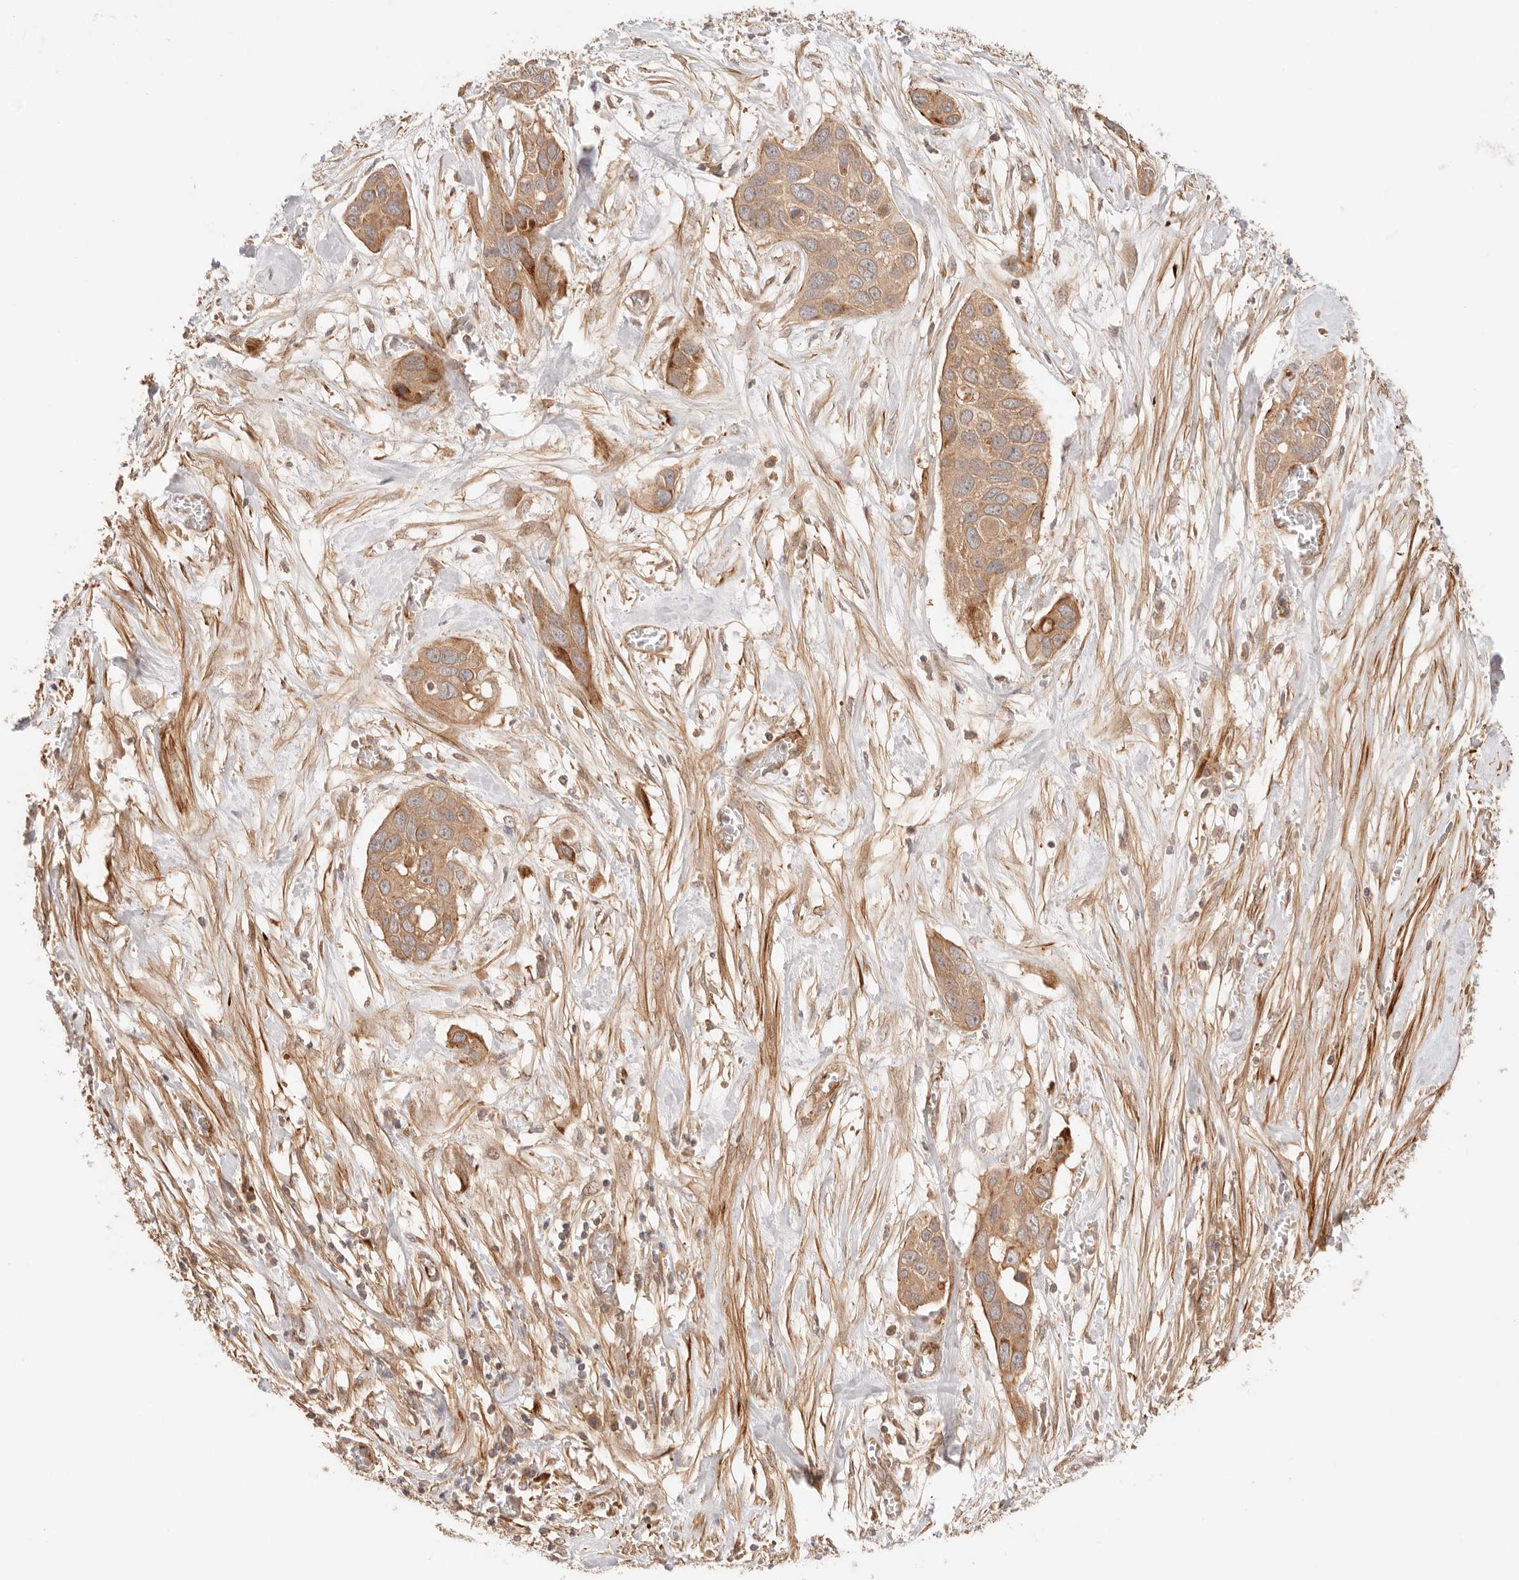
{"staining": {"intensity": "moderate", "quantity": ">75%", "location": "cytoplasmic/membranous"}, "tissue": "pancreatic cancer", "cell_type": "Tumor cells", "image_type": "cancer", "snomed": [{"axis": "morphology", "description": "Adenocarcinoma, NOS"}, {"axis": "topography", "description": "Pancreas"}], "caption": "Pancreatic cancer stained with a protein marker displays moderate staining in tumor cells.", "gene": "IL1R2", "patient": {"sex": "female", "age": 60}}